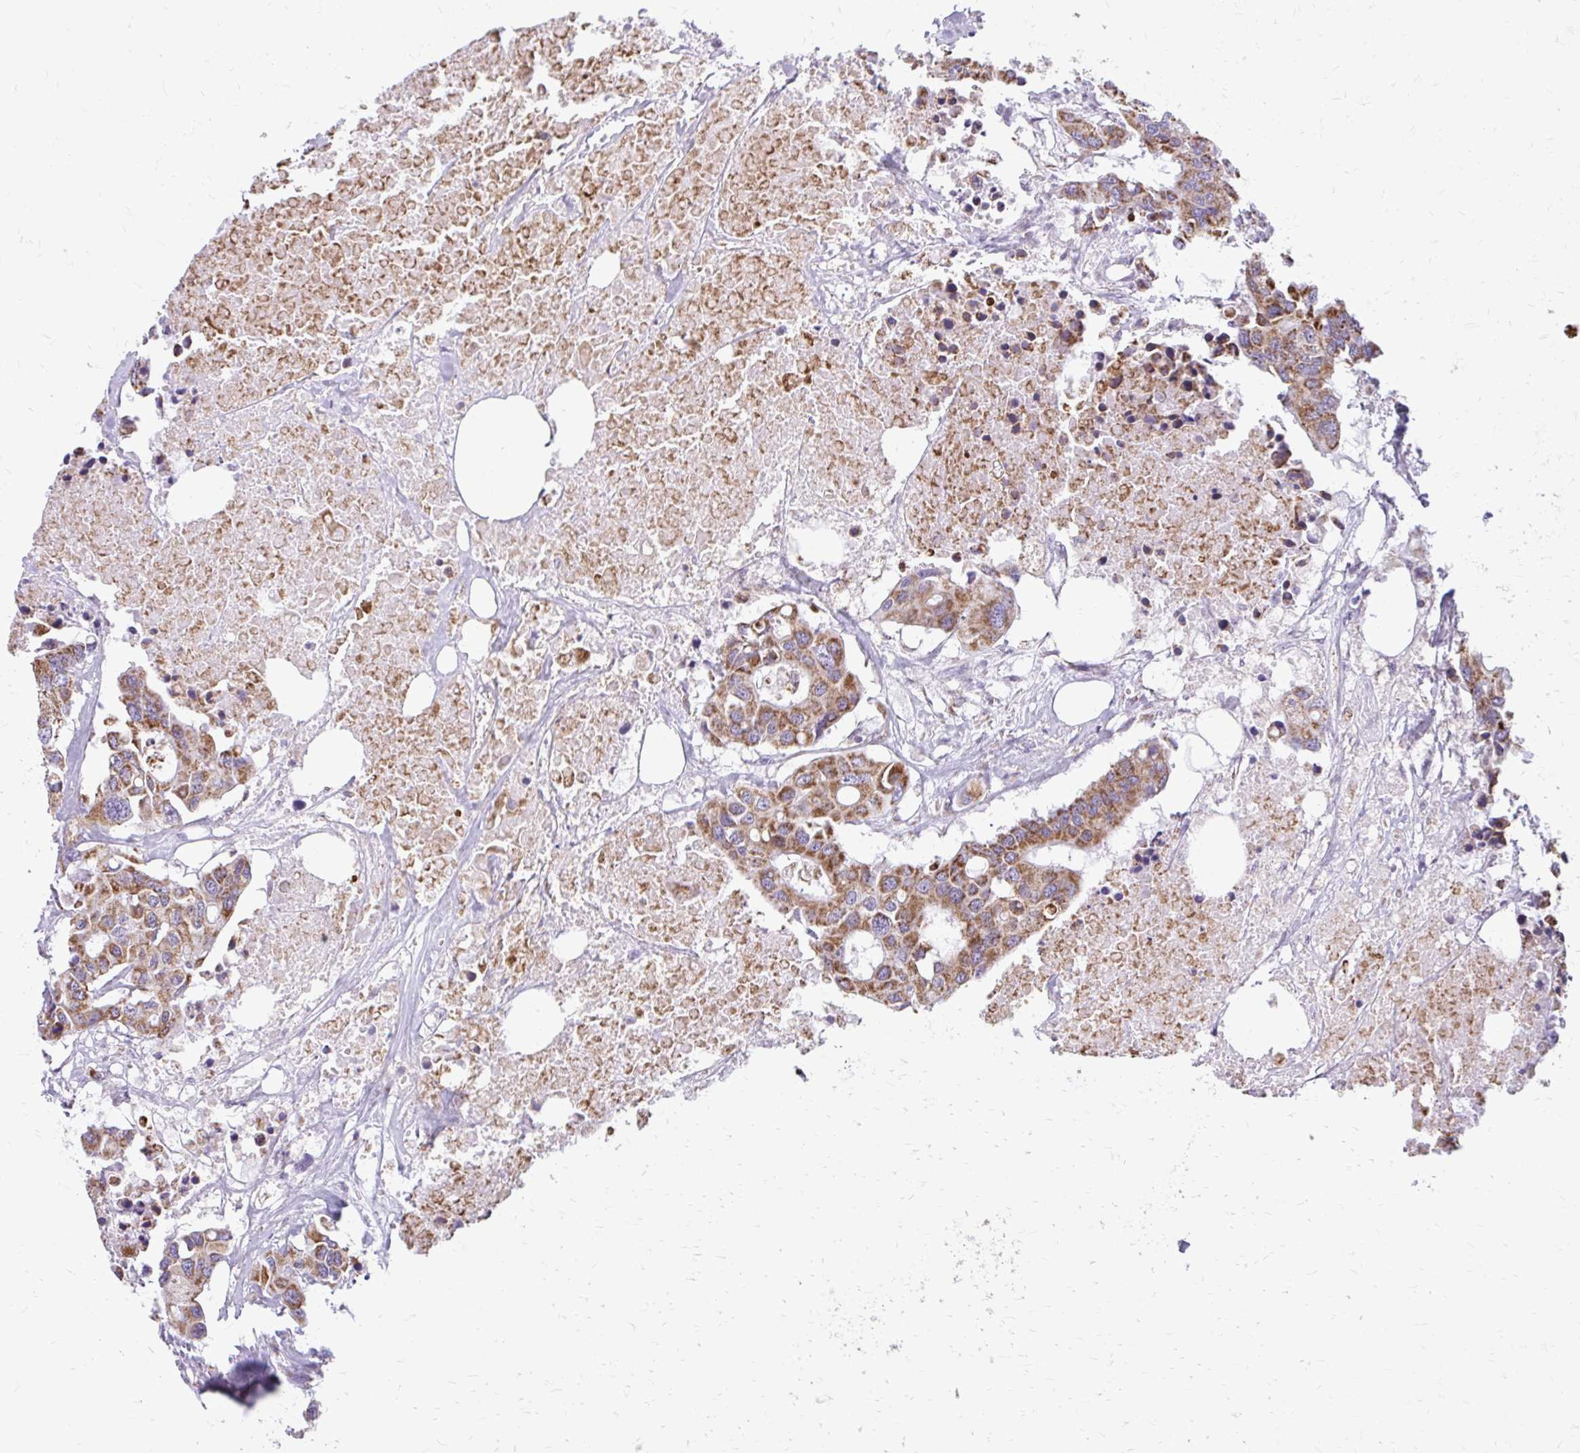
{"staining": {"intensity": "moderate", "quantity": ">75%", "location": "cytoplasmic/membranous"}, "tissue": "colorectal cancer", "cell_type": "Tumor cells", "image_type": "cancer", "snomed": [{"axis": "morphology", "description": "Adenocarcinoma, NOS"}, {"axis": "topography", "description": "Colon"}], "caption": "High-magnification brightfield microscopy of colorectal cancer (adenocarcinoma) stained with DAB (brown) and counterstained with hematoxylin (blue). tumor cells exhibit moderate cytoplasmic/membranous positivity is present in approximately>75% of cells.", "gene": "IFIT1", "patient": {"sex": "male", "age": 77}}